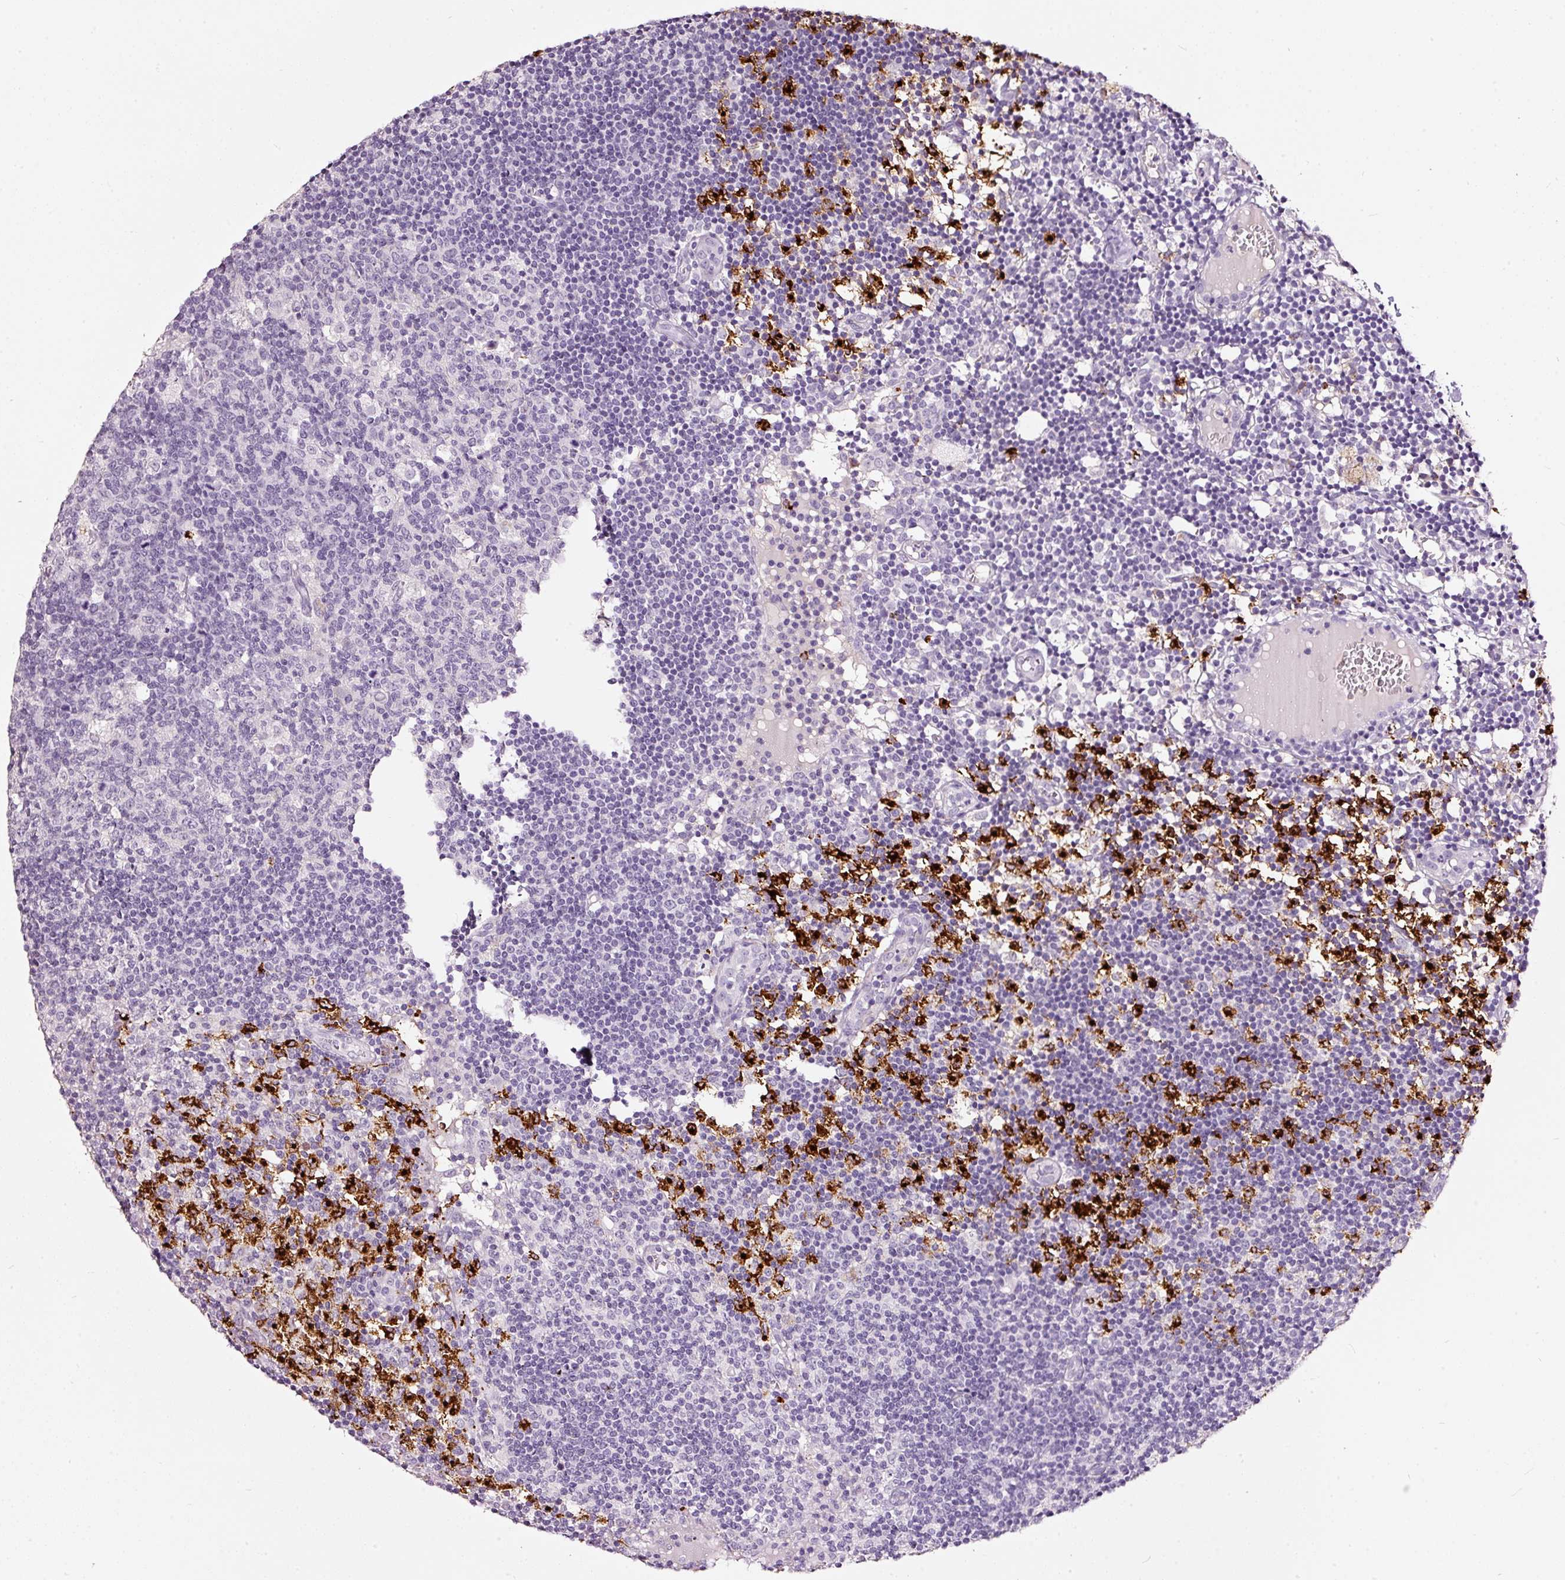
{"staining": {"intensity": "negative", "quantity": "none", "location": "none"}, "tissue": "lymph node", "cell_type": "Germinal center cells", "image_type": "normal", "snomed": [{"axis": "morphology", "description": "Normal tissue, NOS"}, {"axis": "topography", "description": "Lymph node"}], "caption": "Germinal center cells are negative for brown protein staining in unremarkable lymph node. The staining was performed using DAB to visualize the protein expression in brown, while the nuclei were stained in blue with hematoxylin (Magnification: 20x).", "gene": "LAMP3", "patient": {"sex": "female", "age": 45}}